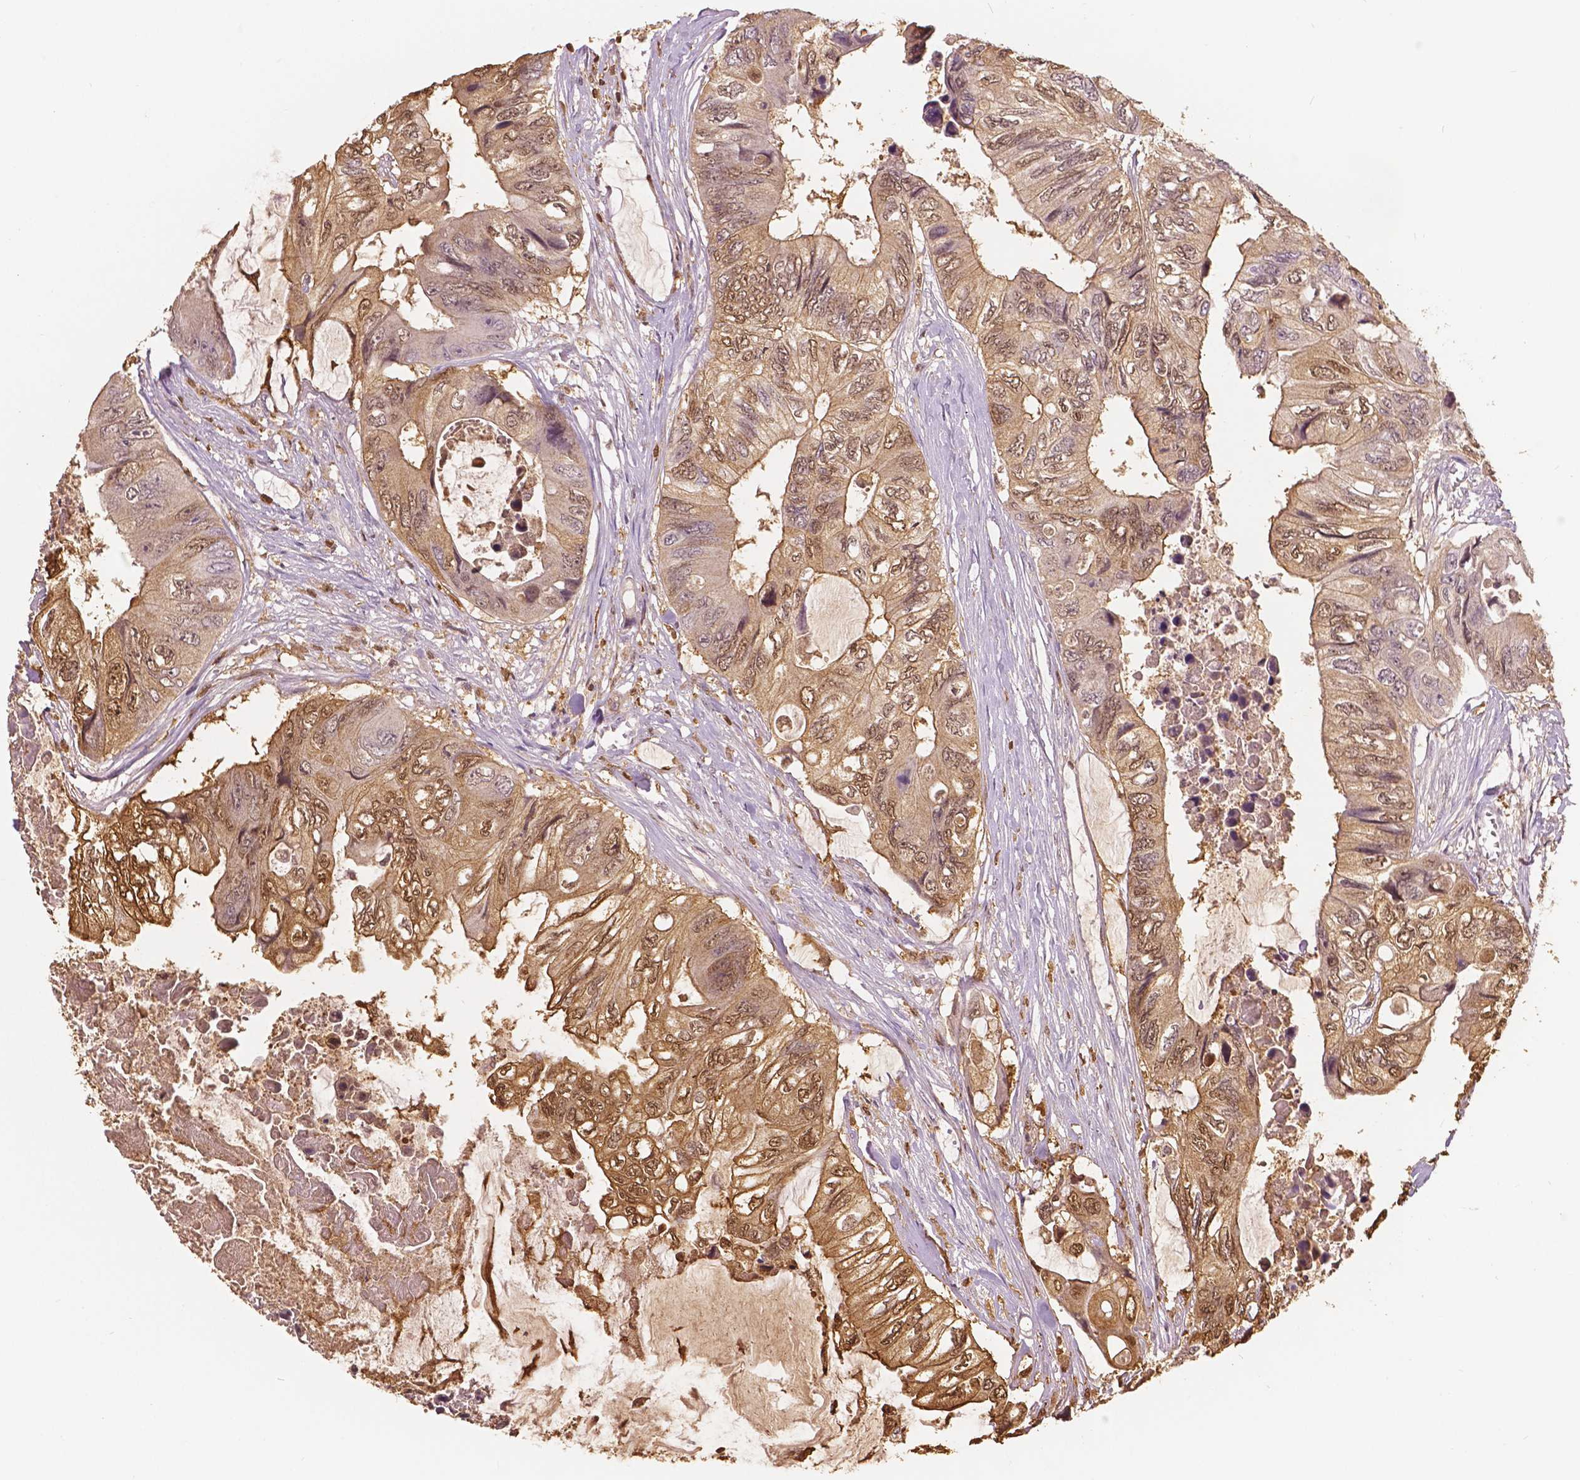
{"staining": {"intensity": "moderate", "quantity": "25%-75%", "location": "cytoplasmic/membranous,nuclear"}, "tissue": "colorectal cancer", "cell_type": "Tumor cells", "image_type": "cancer", "snomed": [{"axis": "morphology", "description": "Adenocarcinoma, NOS"}, {"axis": "topography", "description": "Rectum"}], "caption": "Protein staining of colorectal adenocarcinoma tissue exhibits moderate cytoplasmic/membranous and nuclear positivity in about 25%-75% of tumor cells.", "gene": "S100A4", "patient": {"sex": "male", "age": 63}}